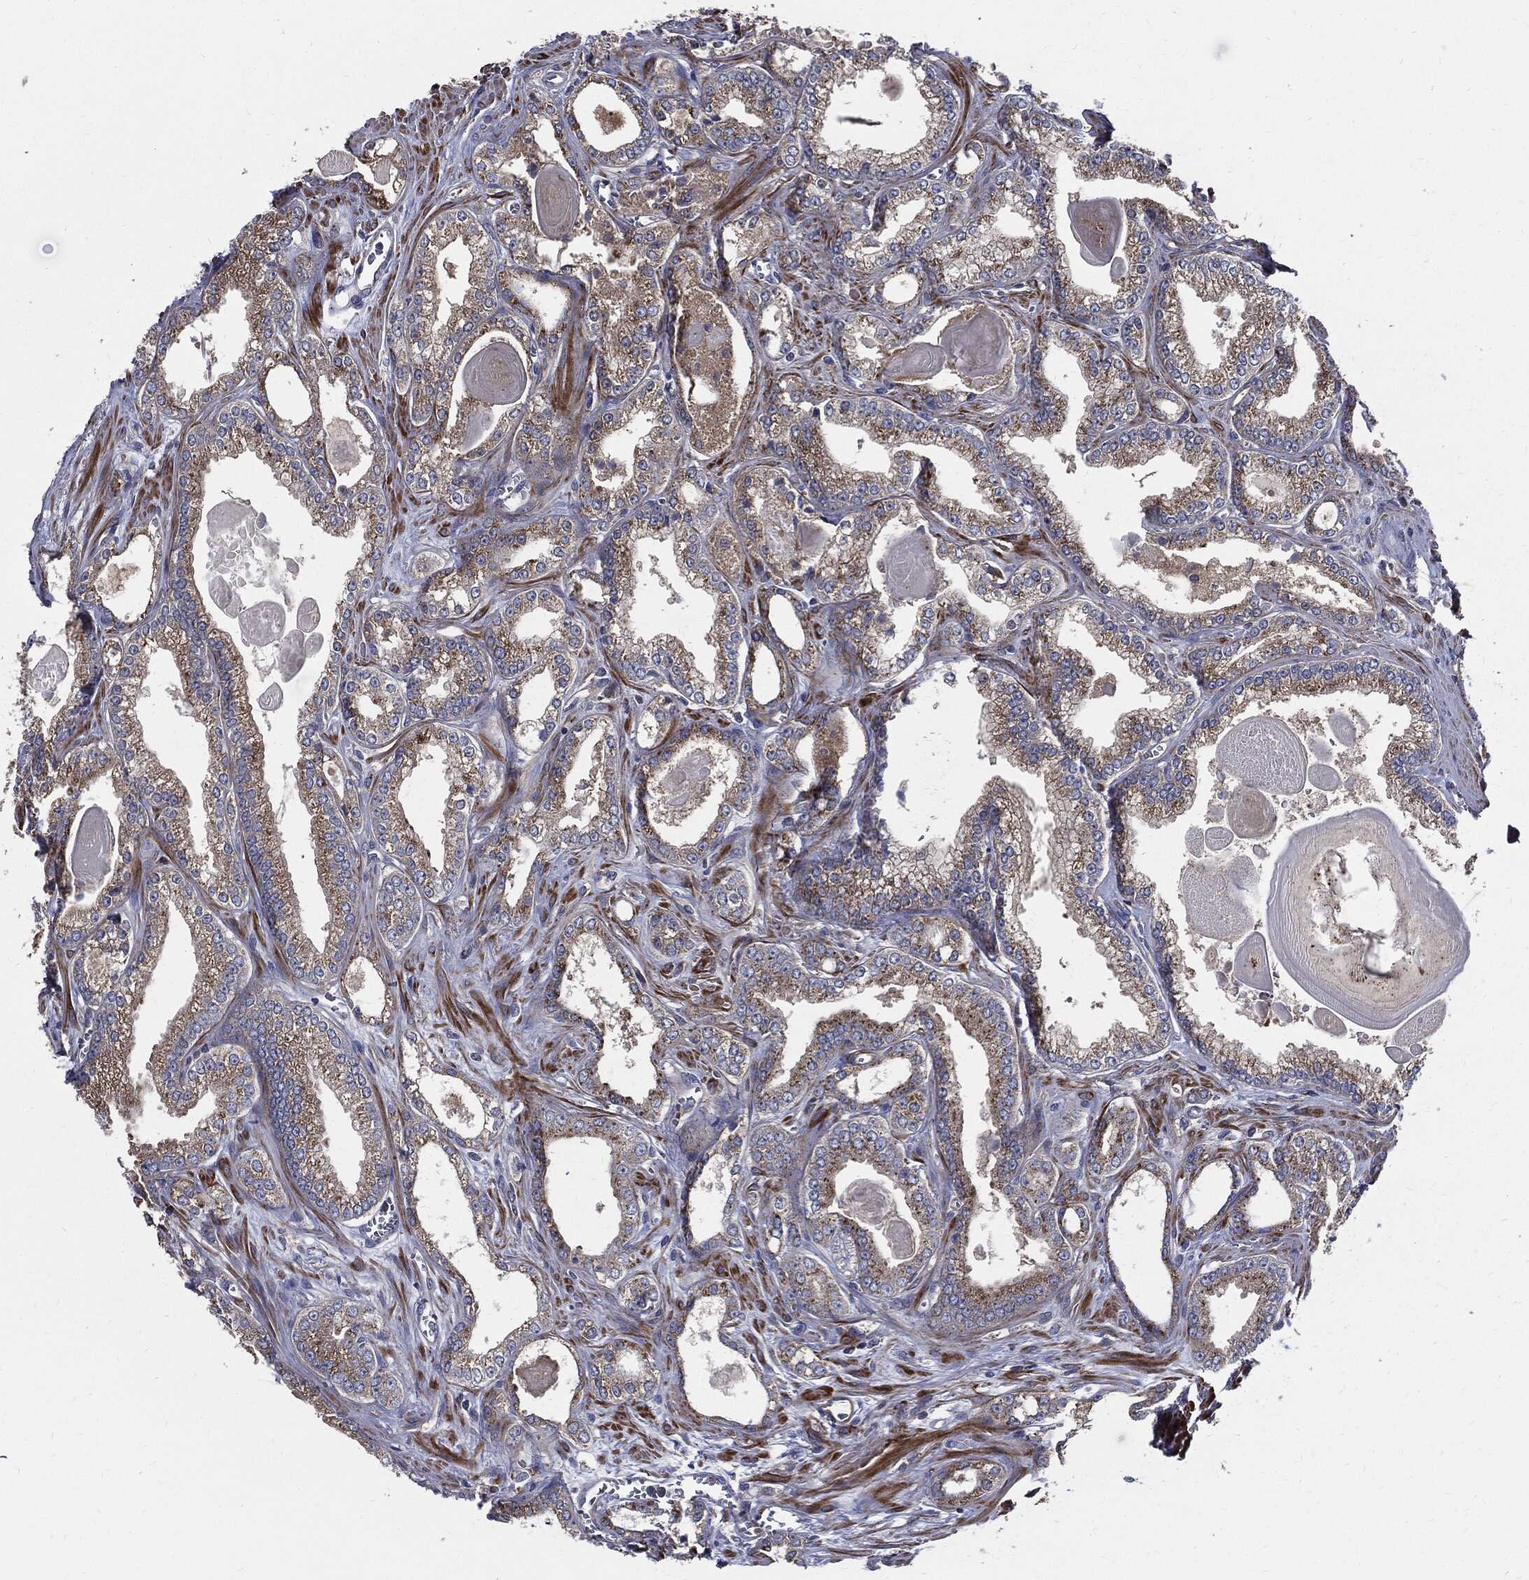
{"staining": {"intensity": "moderate", "quantity": "<25%", "location": "cytoplasmic/membranous"}, "tissue": "prostate cancer", "cell_type": "Tumor cells", "image_type": "cancer", "snomed": [{"axis": "morphology", "description": "Adenocarcinoma, Medium grade"}, {"axis": "topography", "description": "Prostate"}], "caption": "This is an image of immunohistochemistry staining of adenocarcinoma (medium-grade) (prostate), which shows moderate expression in the cytoplasmic/membranous of tumor cells.", "gene": "PDCD6IP", "patient": {"sex": "male", "age": 71}}